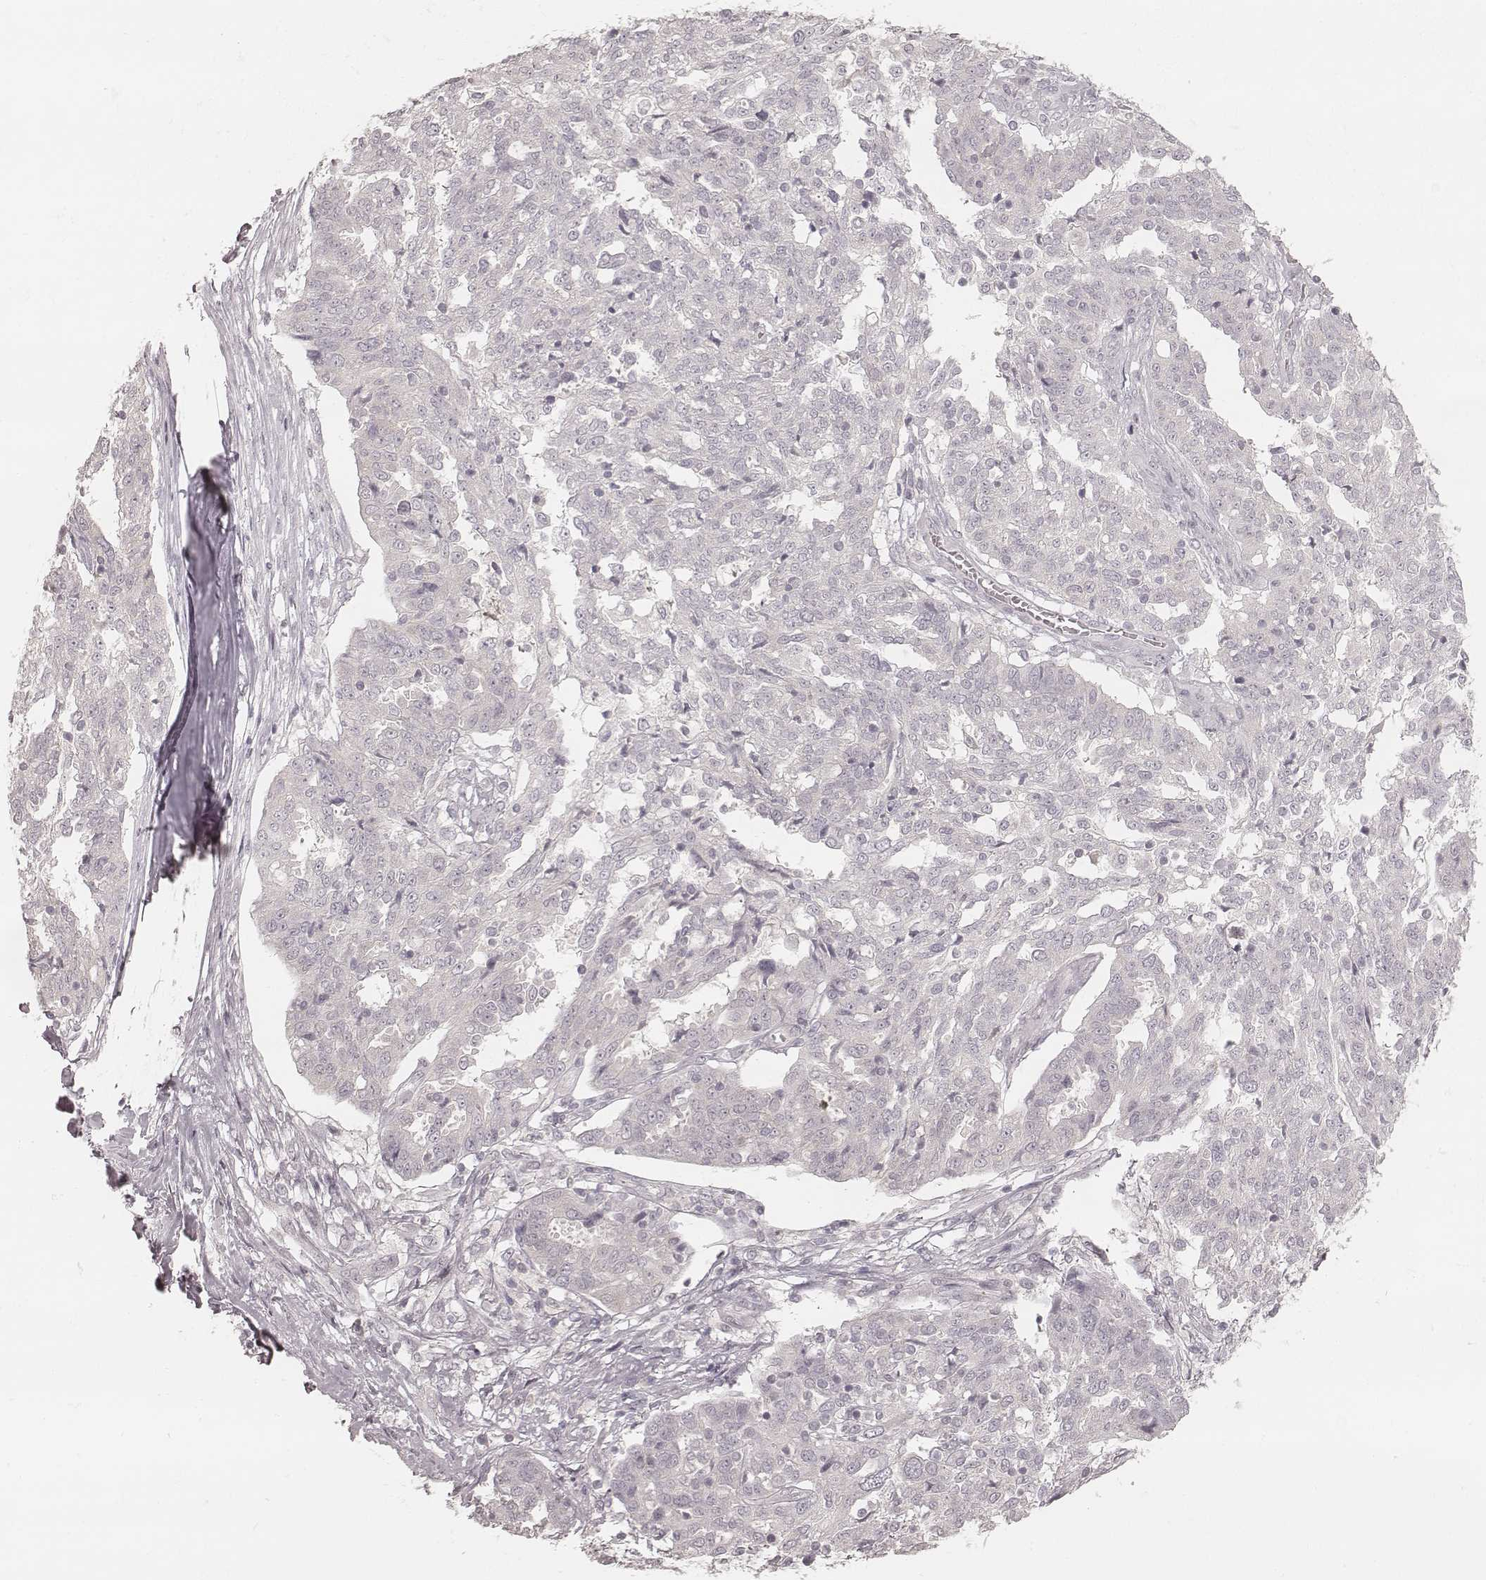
{"staining": {"intensity": "negative", "quantity": "none", "location": "none"}, "tissue": "ovarian cancer", "cell_type": "Tumor cells", "image_type": "cancer", "snomed": [{"axis": "morphology", "description": "Cystadenocarcinoma, serous, NOS"}, {"axis": "topography", "description": "Ovary"}], "caption": "Serous cystadenocarcinoma (ovarian) was stained to show a protein in brown. There is no significant positivity in tumor cells. (Immunohistochemistry, brightfield microscopy, high magnification).", "gene": "ACACB", "patient": {"sex": "female", "age": 67}}